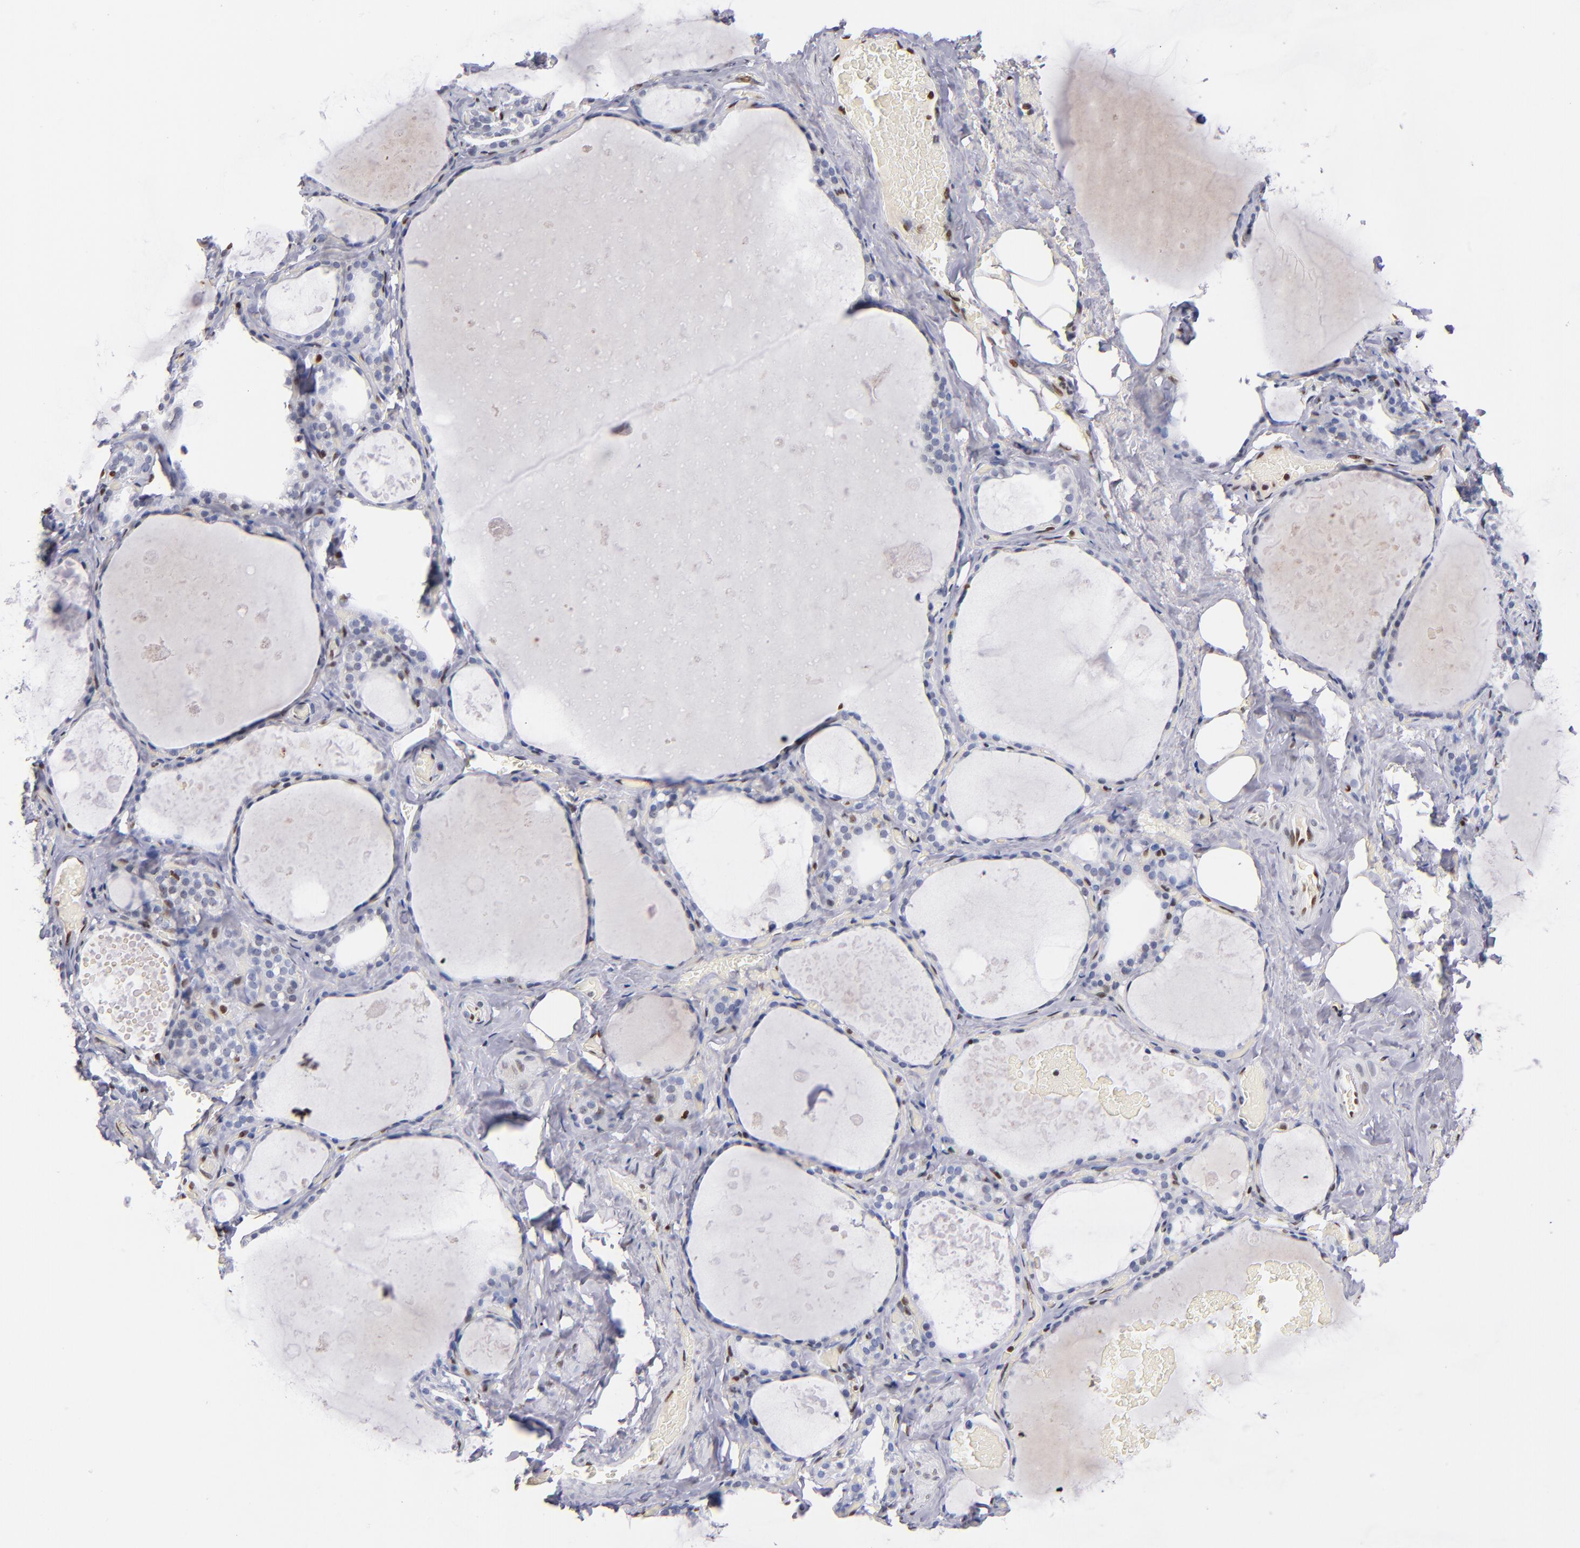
{"staining": {"intensity": "negative", "quantity": "none", "location": "none"}, "tissue": "thyroid gland", "cell_type": "Glandular cells", "image_type": "normal", "snomed": [{"axis": "morphology", "description": "Normal tissue, NOS"}, {"axis": "topography", "description": "Thyroid gland"}], "caption": "IHC of unremarkable human thyroid gland reveals no expression in glandular cells.", "gene": "IFI16", "patient": {"sex": "male", "age": 61}}